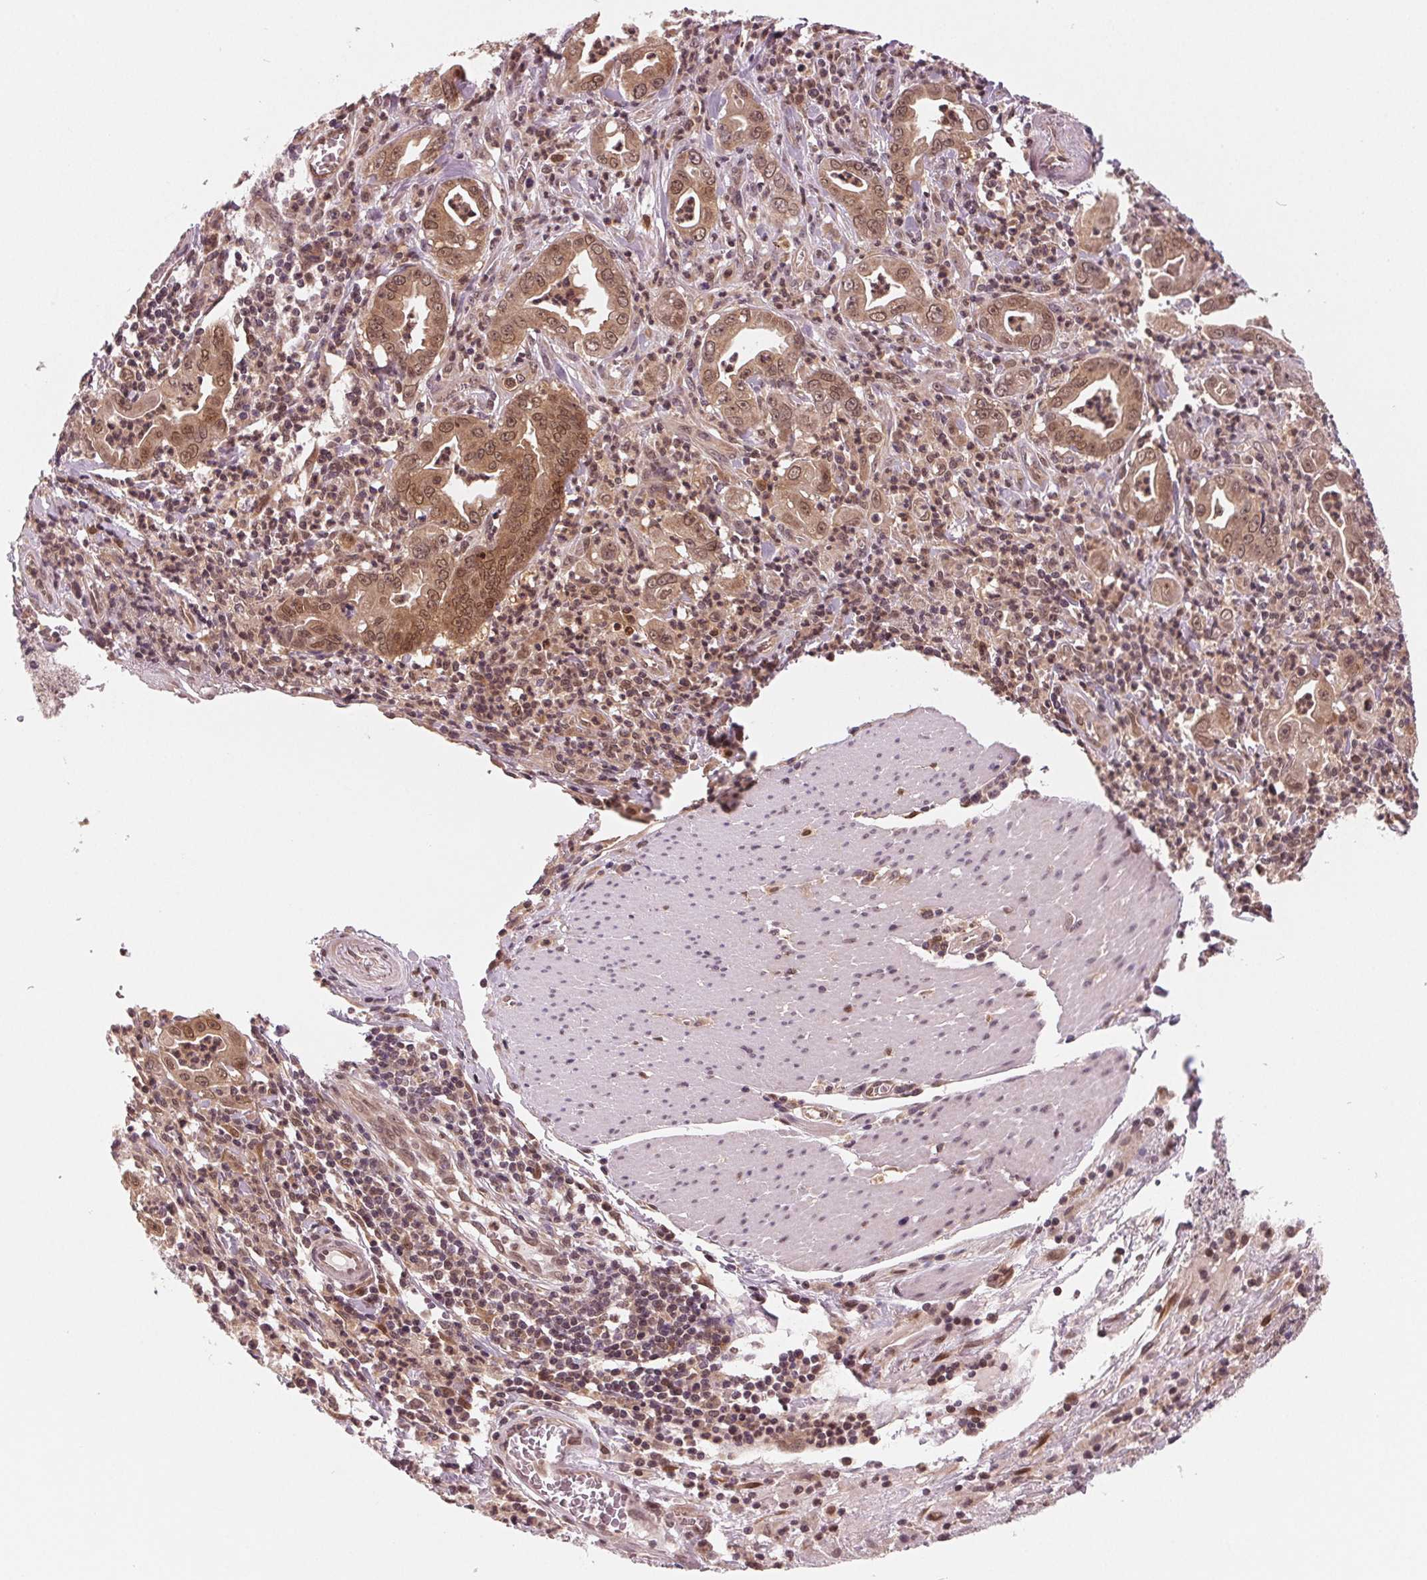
{"staining": {"intensity": "moderate", "quantity": "25%-75%", "location": "cytoplasmic/membranous,nuclear"}, "tissue": "stomach cancer", "cell_type": "Tumor cells", "image_type": "cancer", "snomed": [{"axis": "morphology", "description": "Adenocarcinoma, NOS"}, {"axis": "topography", "description": "Stomach, upper"}], "caption": "IHC image of human stomach cancer (adenocarcinoma) stained for a protein (brown), which reveals medium levels of moderate cytoplasmic/membranous and nuclear expression in about 25%-75% of tumor cells.", "gene": "STAT3", "patient": {"sex": "female", "age": 79}}